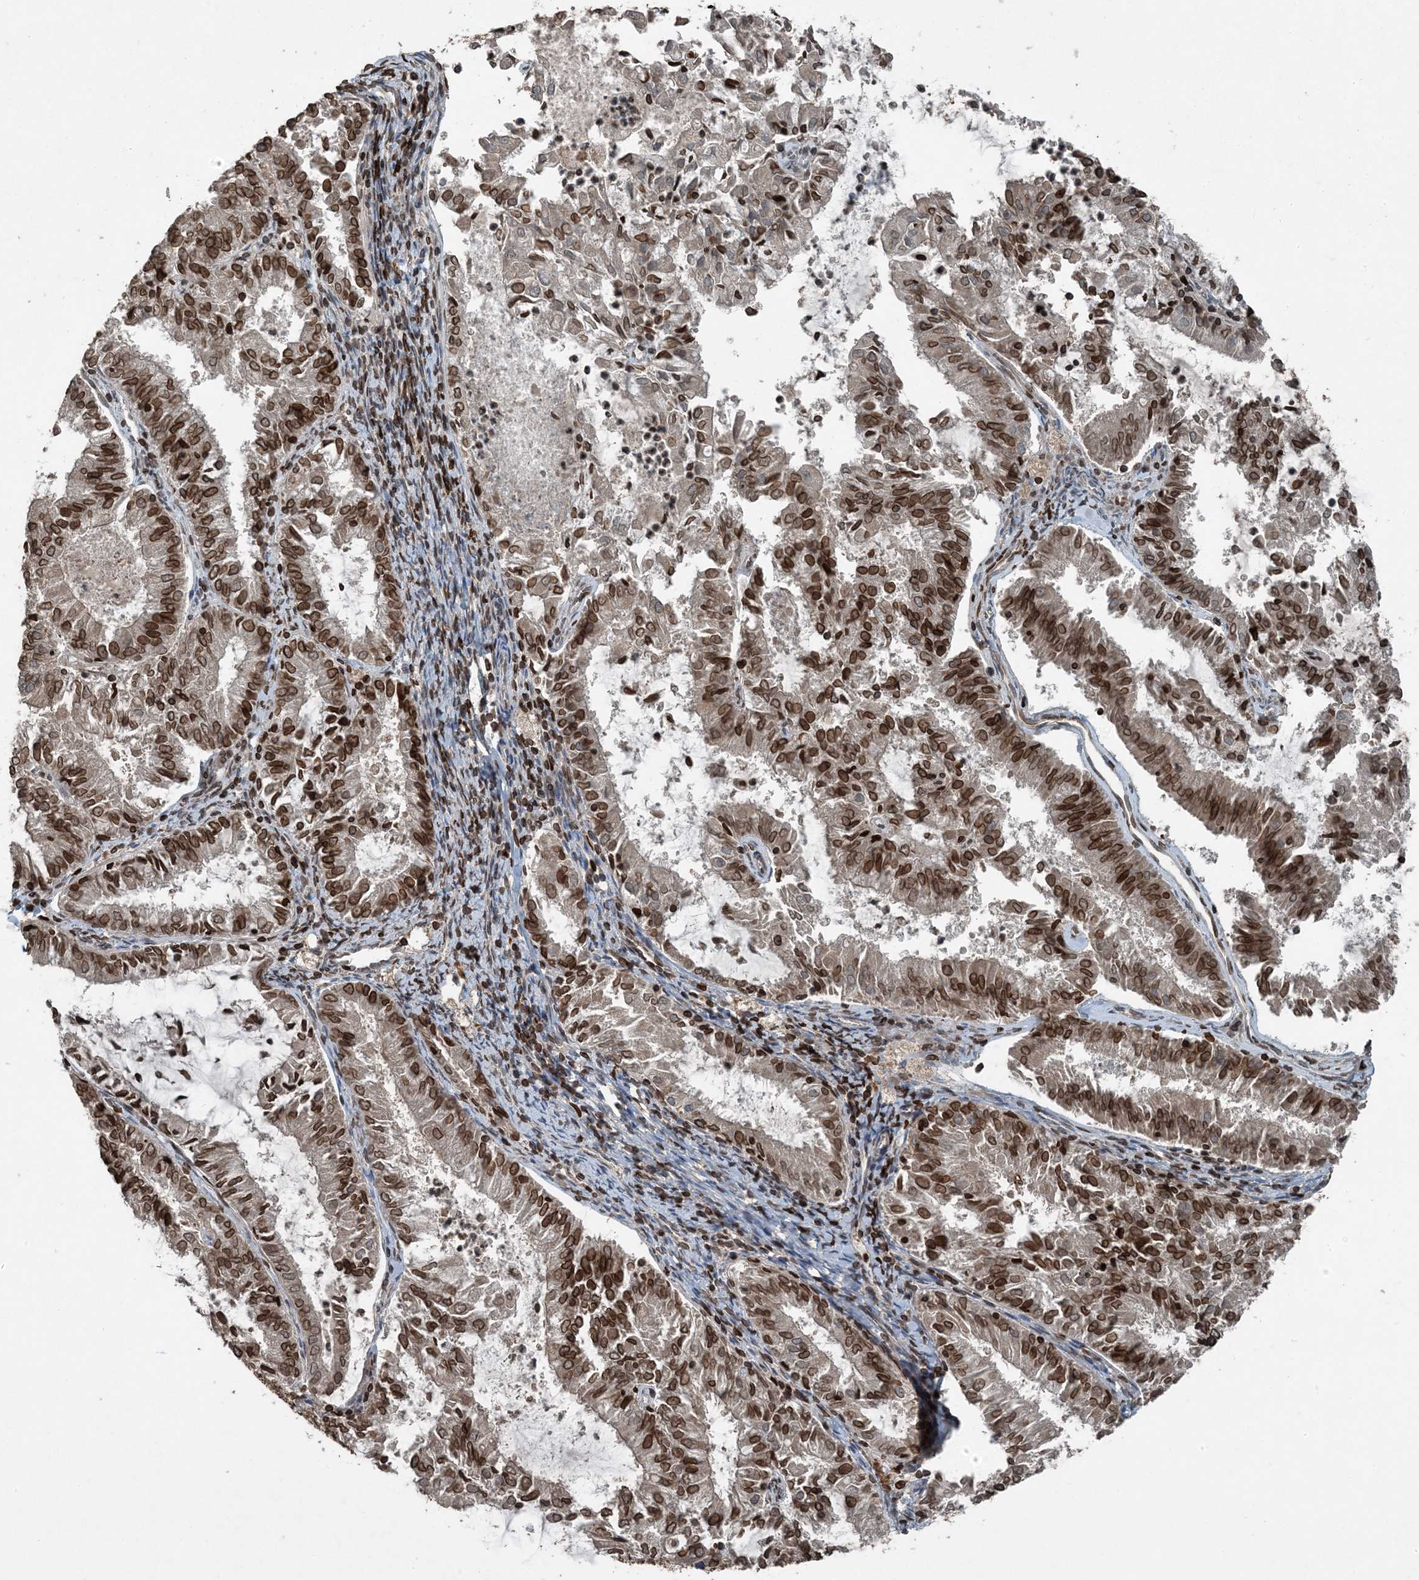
{"staining": {"intensity": "strong", "quantity": ">75%", "location": "cytoplasmic/membranous,nuclear"}, "tissue": "endometrial cancer", "cell_type": "Tumor cells", "image_type": "cancer", "snomed": [{"axis": "morphology", "description": "Adenocarcinoma, NOS"}, {"axis": "topography", "description": "Endometrium"}], "caption": "Immunohistochemistry (DAB) staining of human endometrial adenocarcinoma exhibits strong cytoplasmic/membranous and nuclear protein staining in about >75% of tumor cells.", "gene": "ZFAND2B", "patient": {"sex": "female", "age": 57}}